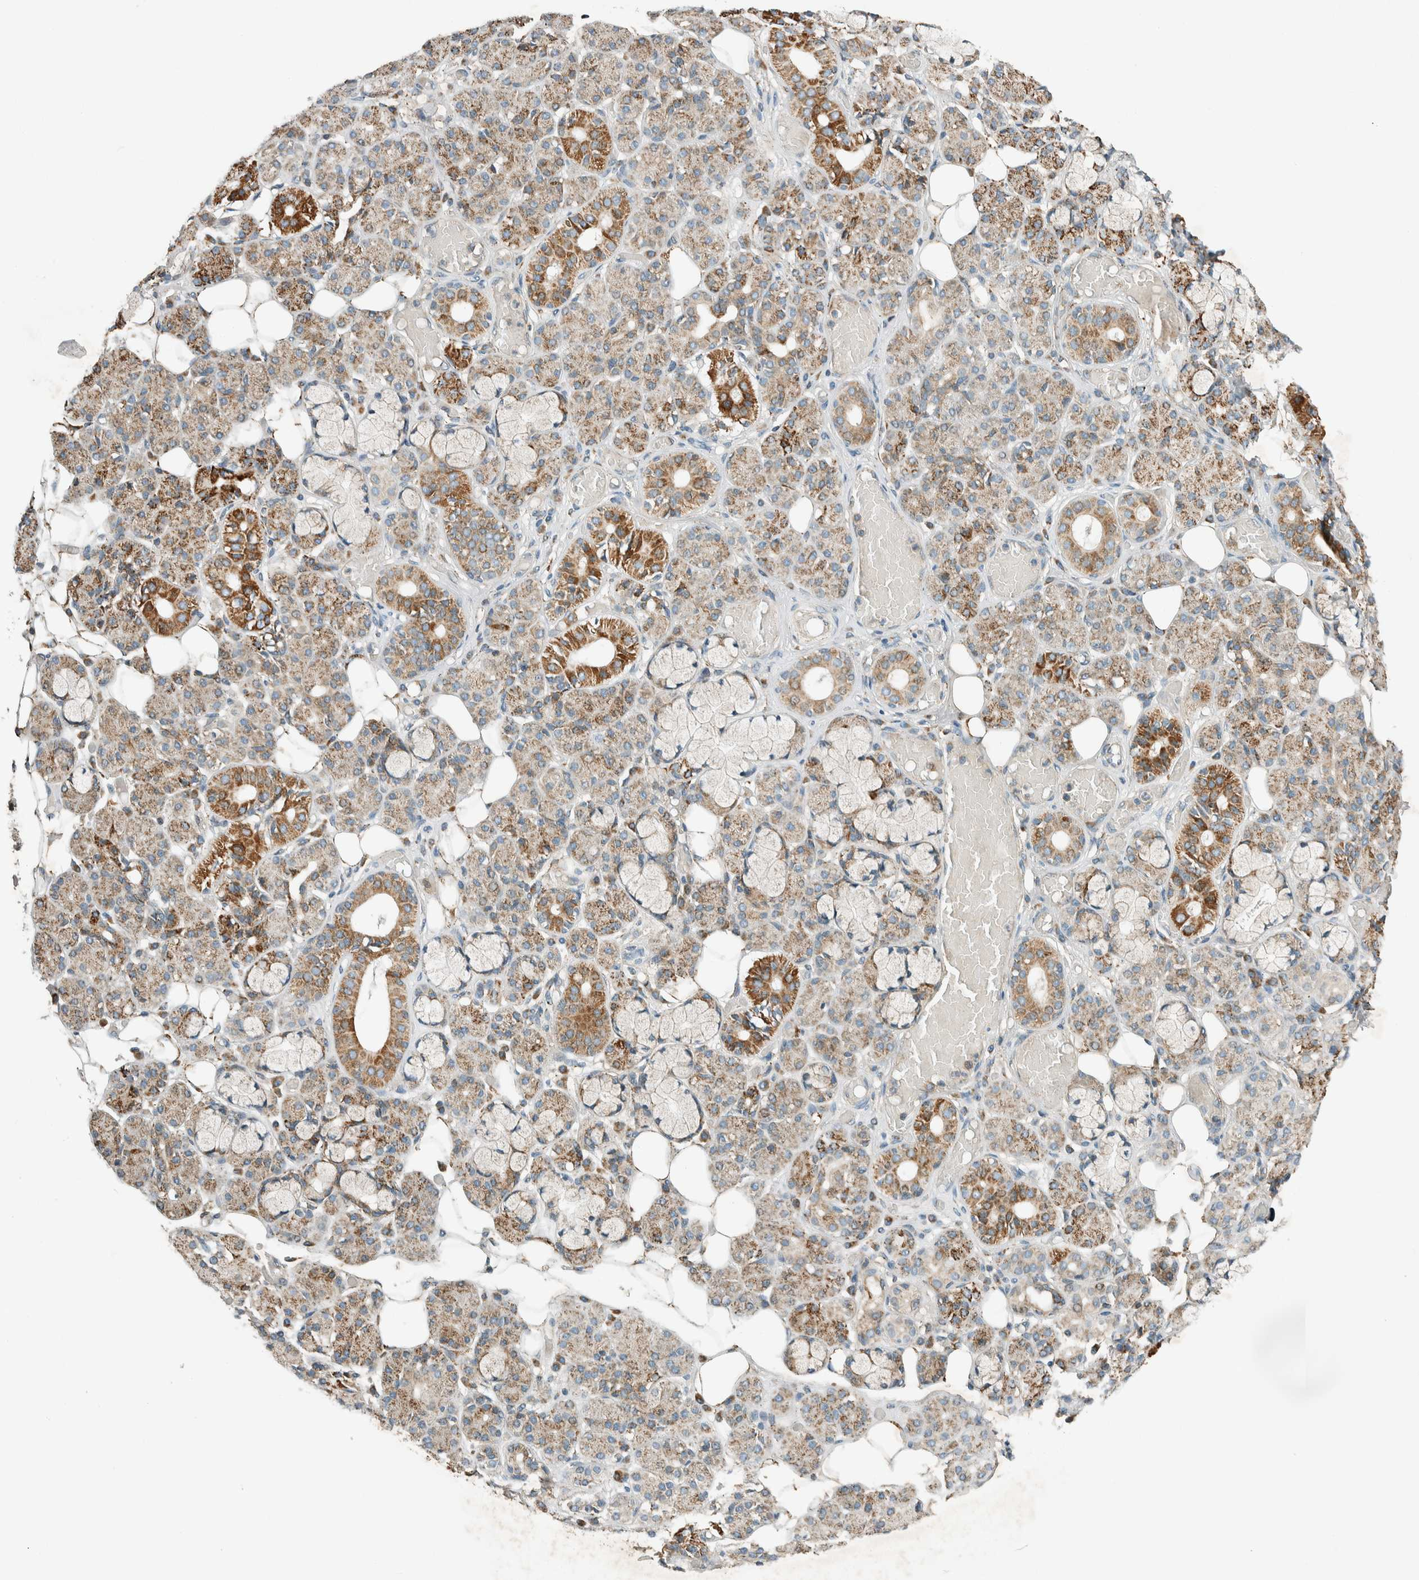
{"staining": {"intensity": "moderate", "quantity": "25%-75%", "location": "cytoplasmic/membranous"}, "tissue": "salivary gland", "cell_type": "Glandular cells", "image_type": "normal", "snomed": [{"axis": "morphology", "description": "Normal tissue, NOS"}, {"axis": "topography", "description": "Salivary gland"}], "caption": "This is a micrograph of immunohistochemistry staining of benign salivary gland, which shows moderate staining in the cytoplasmic/membranous of glandular cells.", "gene": "SPAG5", "patient": {"sex": "male", "age": 63}}